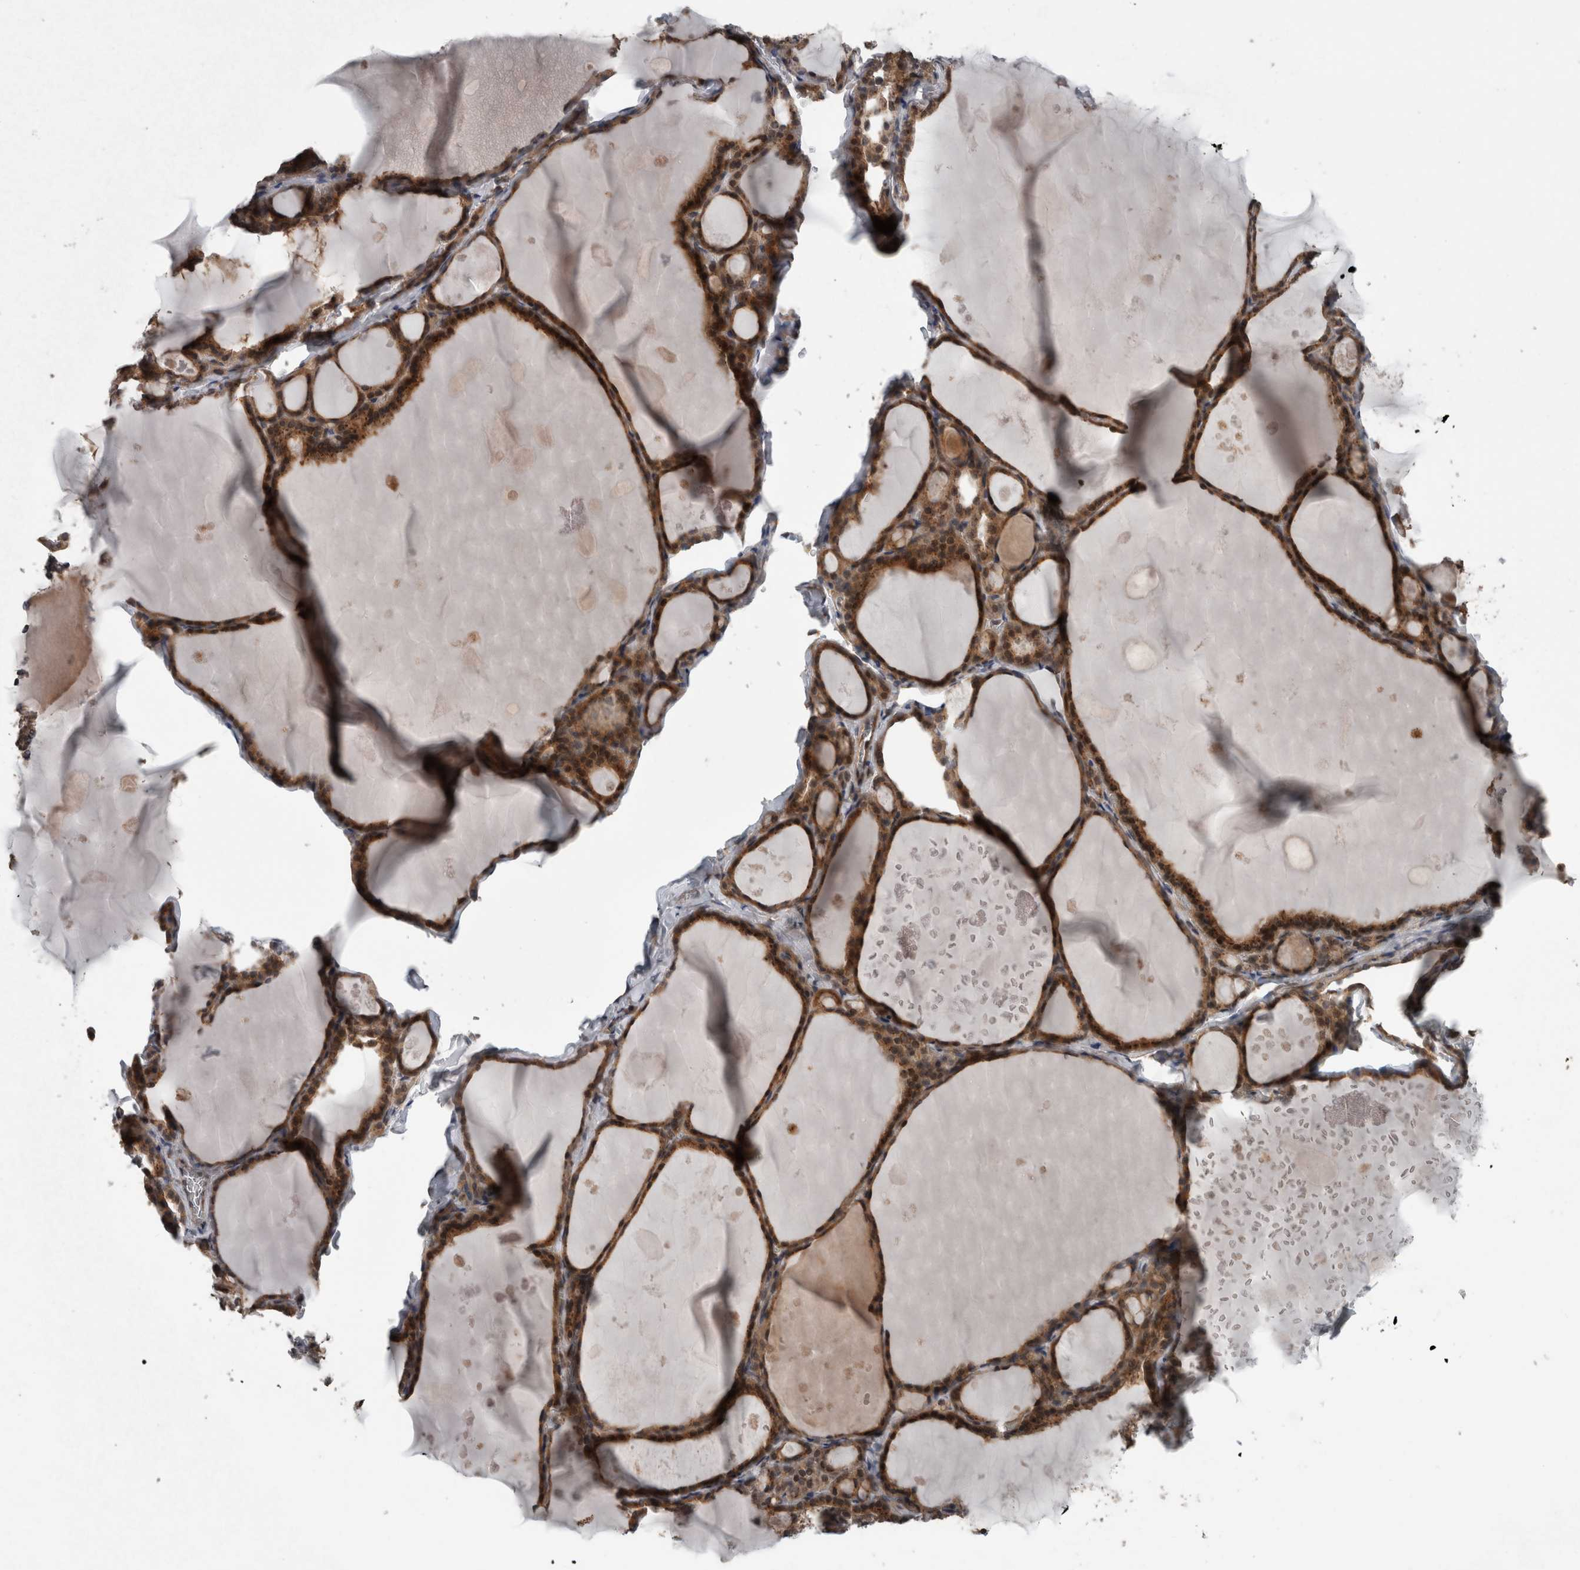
{"staining": {"intensity": "moderate", "quantity": ">75%", "location": "cytoplasmic/membranous"}, "tissue": "thyroid gland", "cell_type": "Glandular cells", "image_type": "normal", "snomed": [{"axis": "morphology", "description": "Normal tissue, NOS"}, {"axis": "topography", "description": "Thyroid gland"}], "caption": "The immunohistochemical stain shows moderate cytoplasmic/membranous staining in glandular cells of benign thyroid gland.", "gene": "RIOK3", "patient": {"sex": "male", "age": 56}}